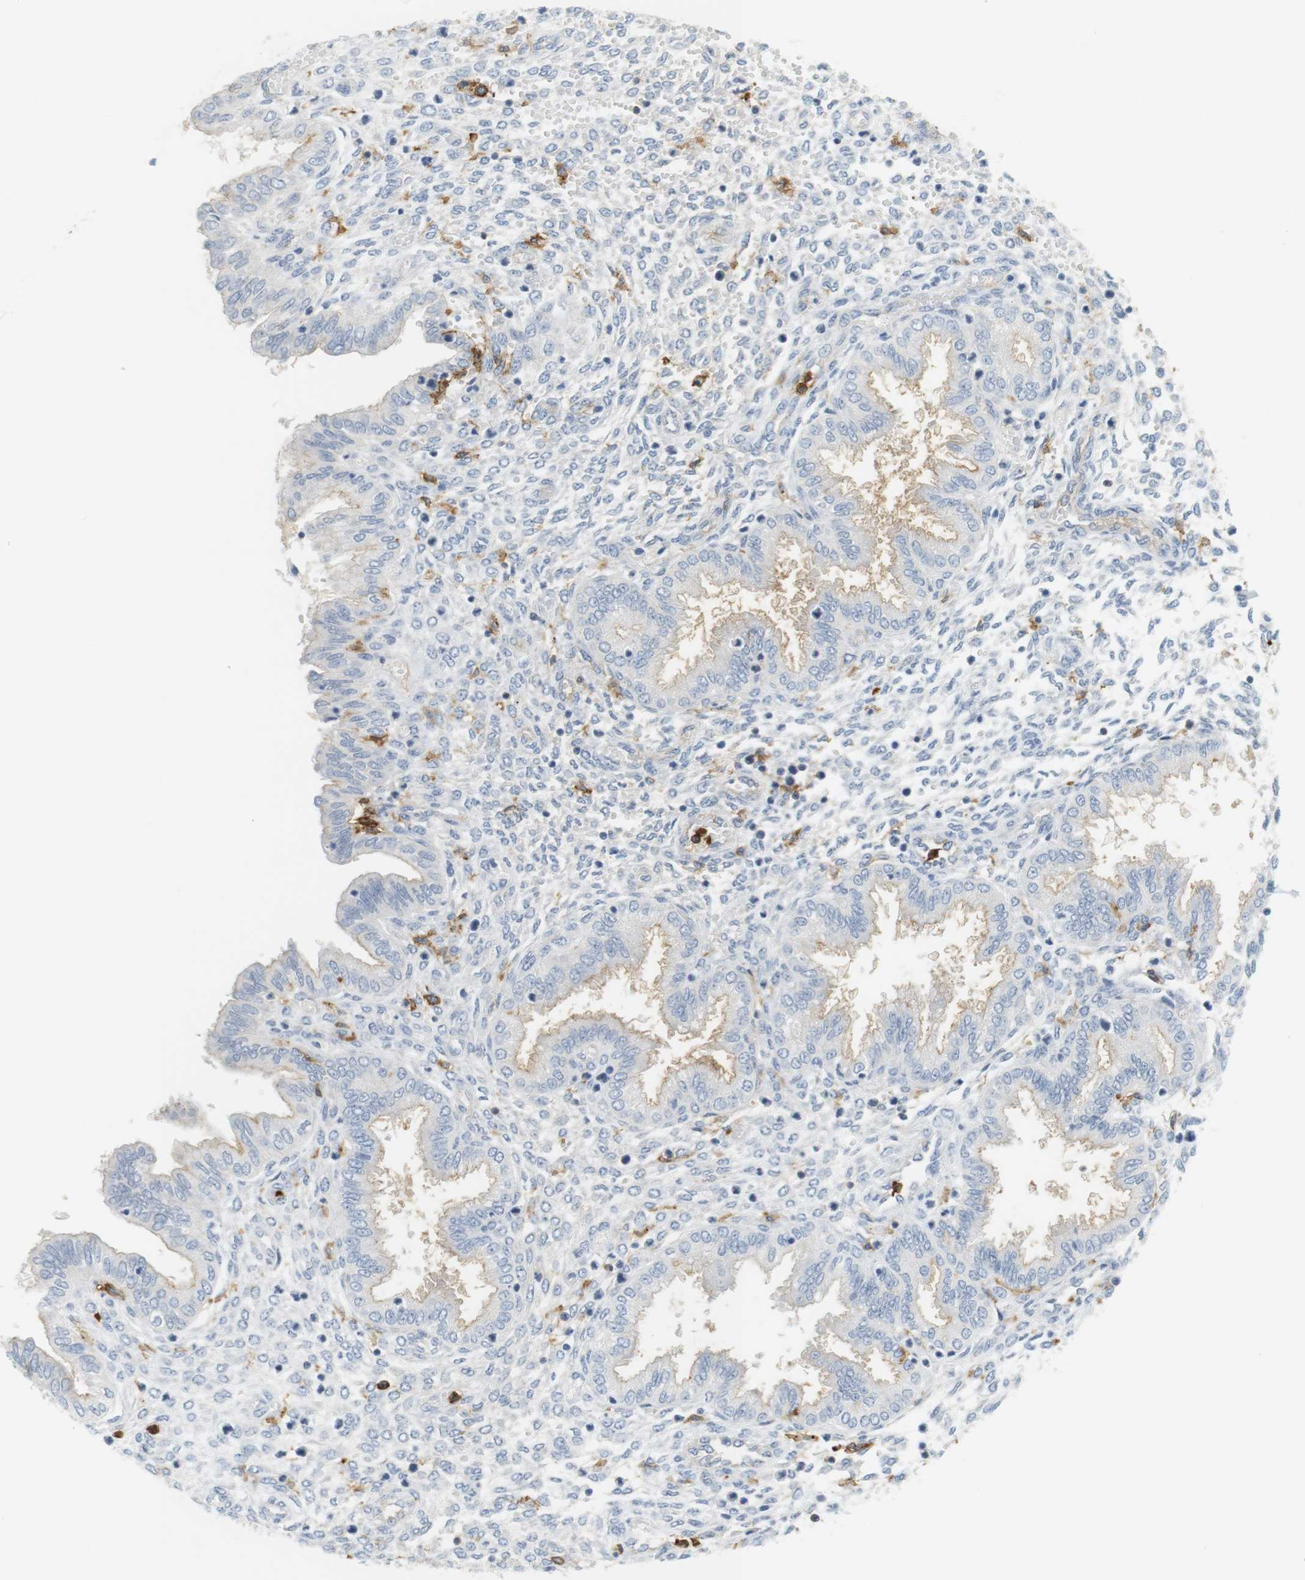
{"staining": {"intensity": "moderate", "quantity": "<25%", "location": "cytoplasmic/membranous"}, "tissue": "endometrium", "cell_type": "Cells in endometrial stroma", "image_type": "normal", "snomed": [{"axis": "morphology", "description": "Normal tissue, NOS"}, {"axis": "topography", "description": "Endometrium"}], "caption": "About <25% of cells in endometrial stroma in benign endometrium show moderate cytoplasmic/membranous protein positivity as visualized by brown immunohistochemical staining.", "gene": "SIRPA", "patient": {"sex": "female", "age": 33}}